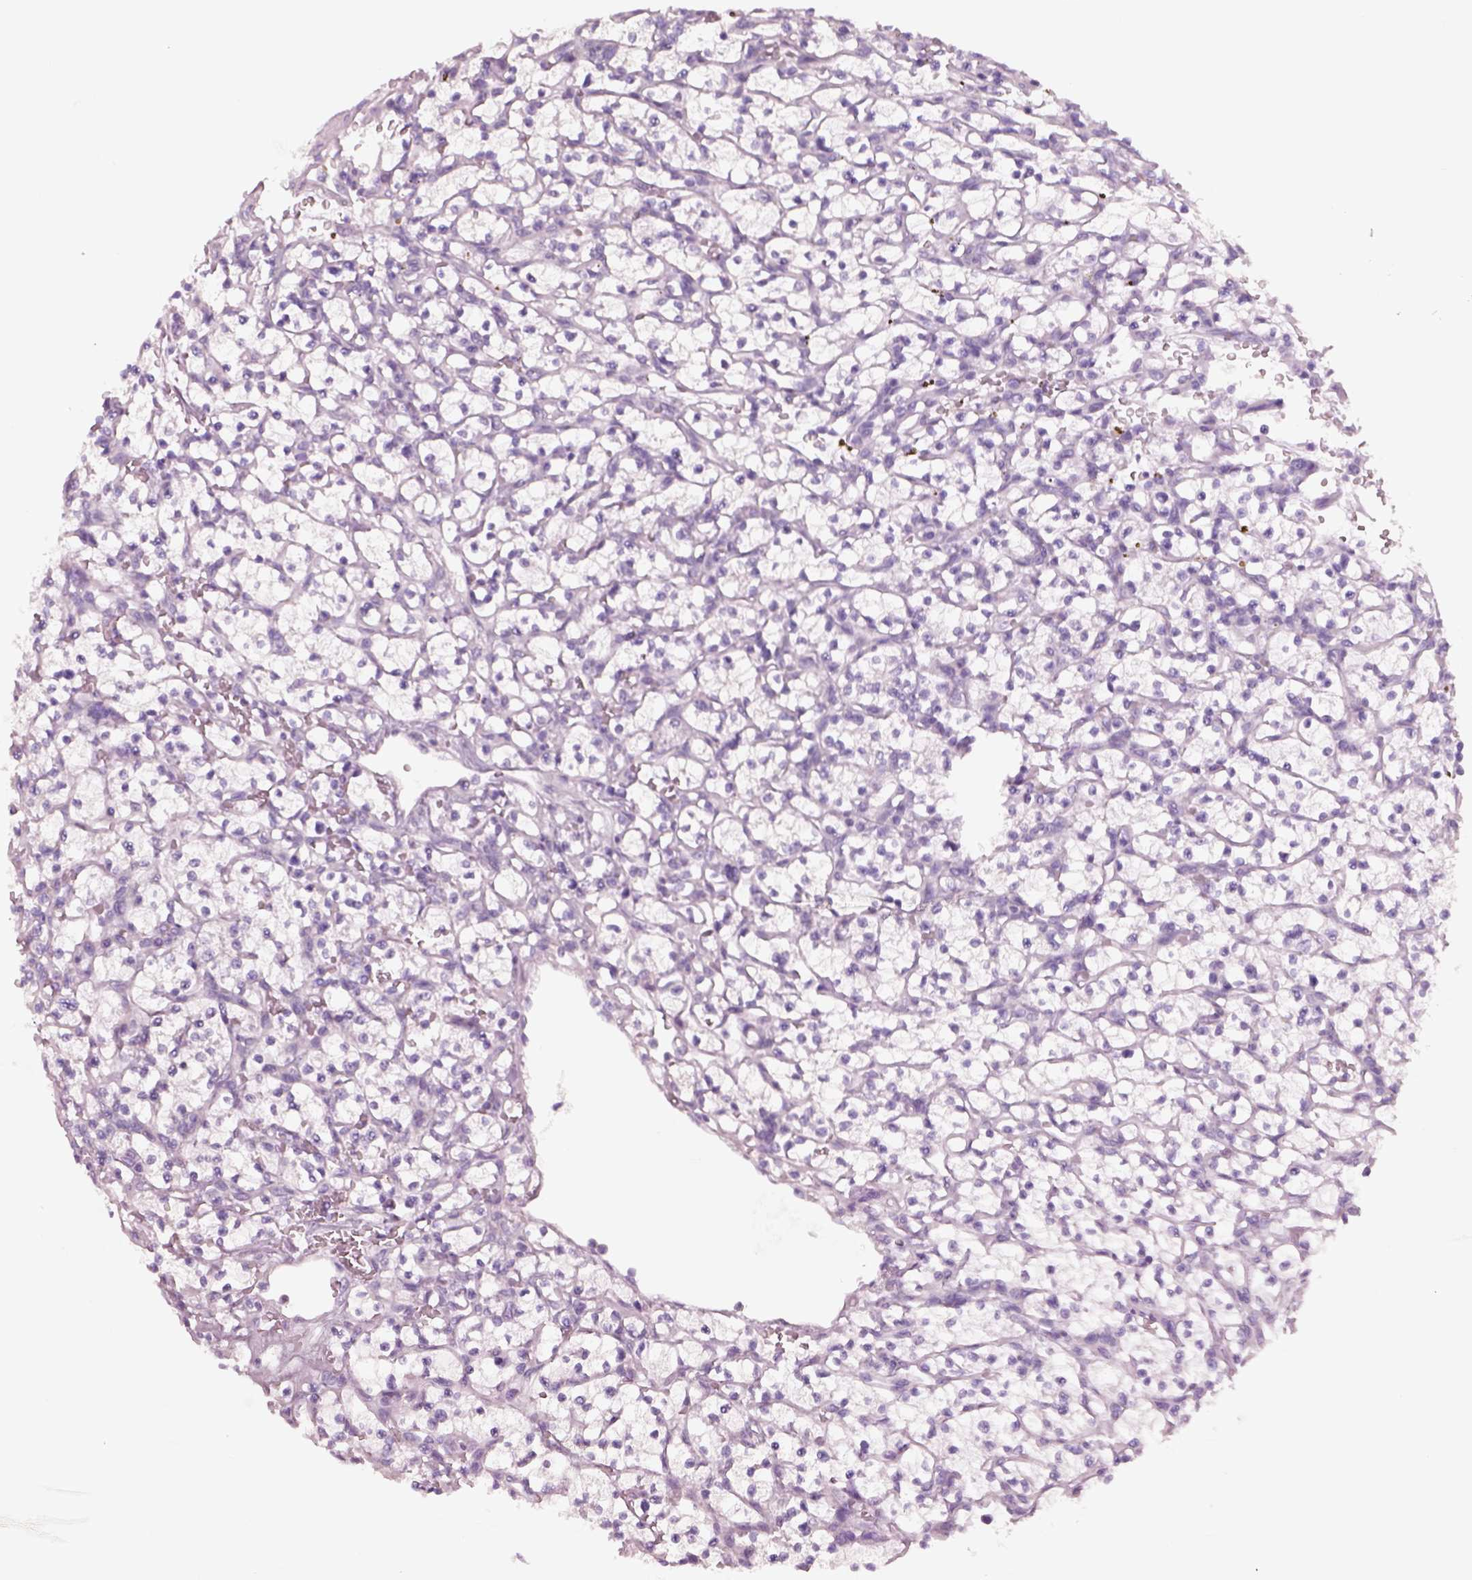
{"staining": {"intensity": "negative", "quantity": "none", "location": "none"}, "tissue": "renal cancer", "cell_type": "Tumor cells", "image_type": "cancer", "snomed": [{"axis": "morphology", "description": "Adenocarcinoma, NOS"}, {"axis": "topography", "description": "Kidney"}], "caption": "IHC of human adenocarcinoma (renal) shows no expression in tumor cells.", "gene": "PNOC", "patient": {"sex": "female", "age": 64}}